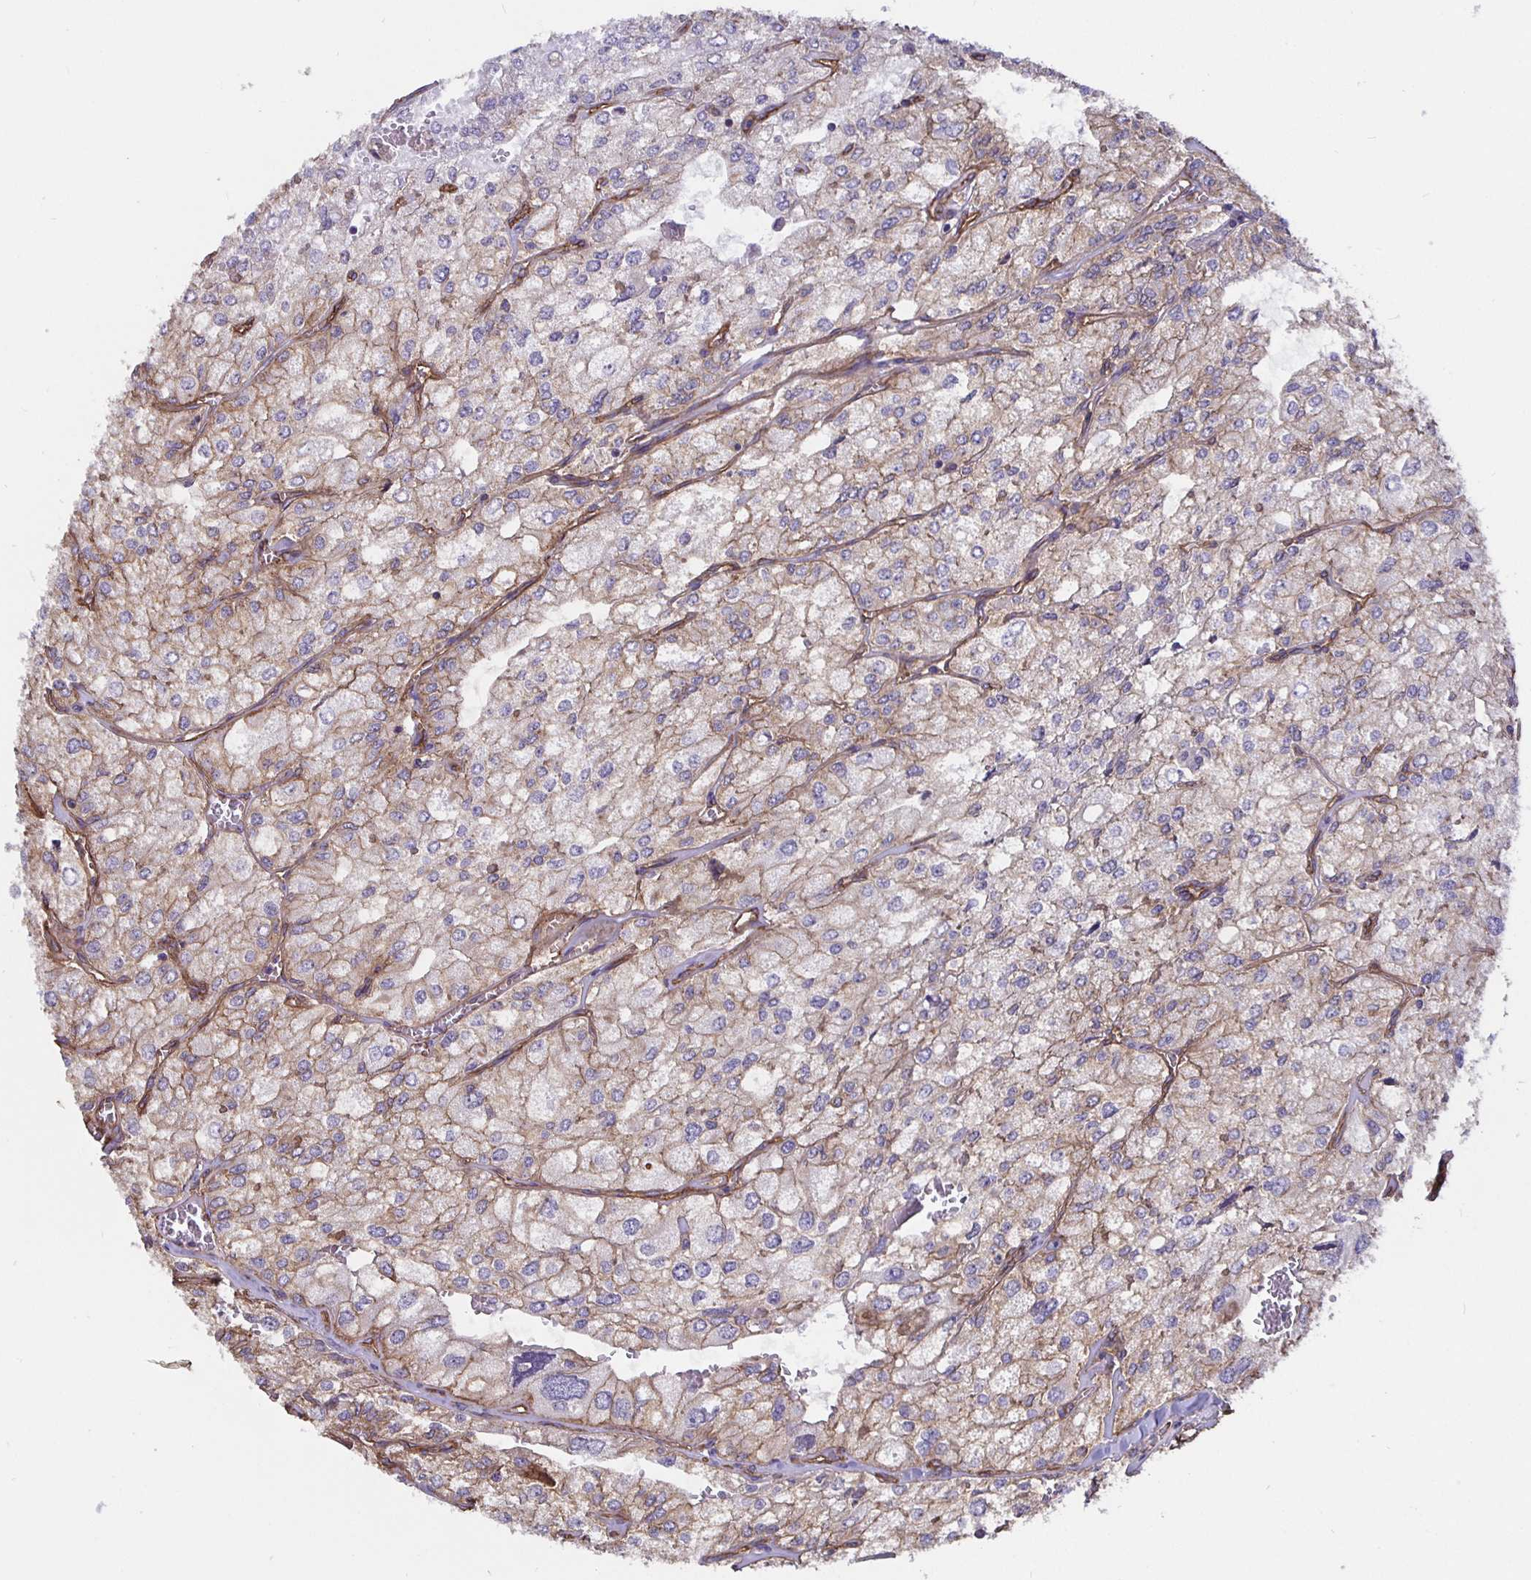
{"staining": {"intensity": "weak", "quantity": "25%-75%", "location": "cytoplasmic/membranous"}, "tissue": "renal cancer", "cell_type": "Tumor cells", "image_type": "cancer", "snomed": [{"axis": "morphology", "description": "Adenocarcinoma, NOS"}, {"axis": "topography", "description": "Kidney"}], "caption": "Adenocarcinoma (renal) was stained to show a protein in brown. There is low levels of weak cytoplasmic/membranous positivity in about 25%-75% of tumor cells.", "gene": "ARHGEF39", "patient": {"sex": "female", "age": 70}}